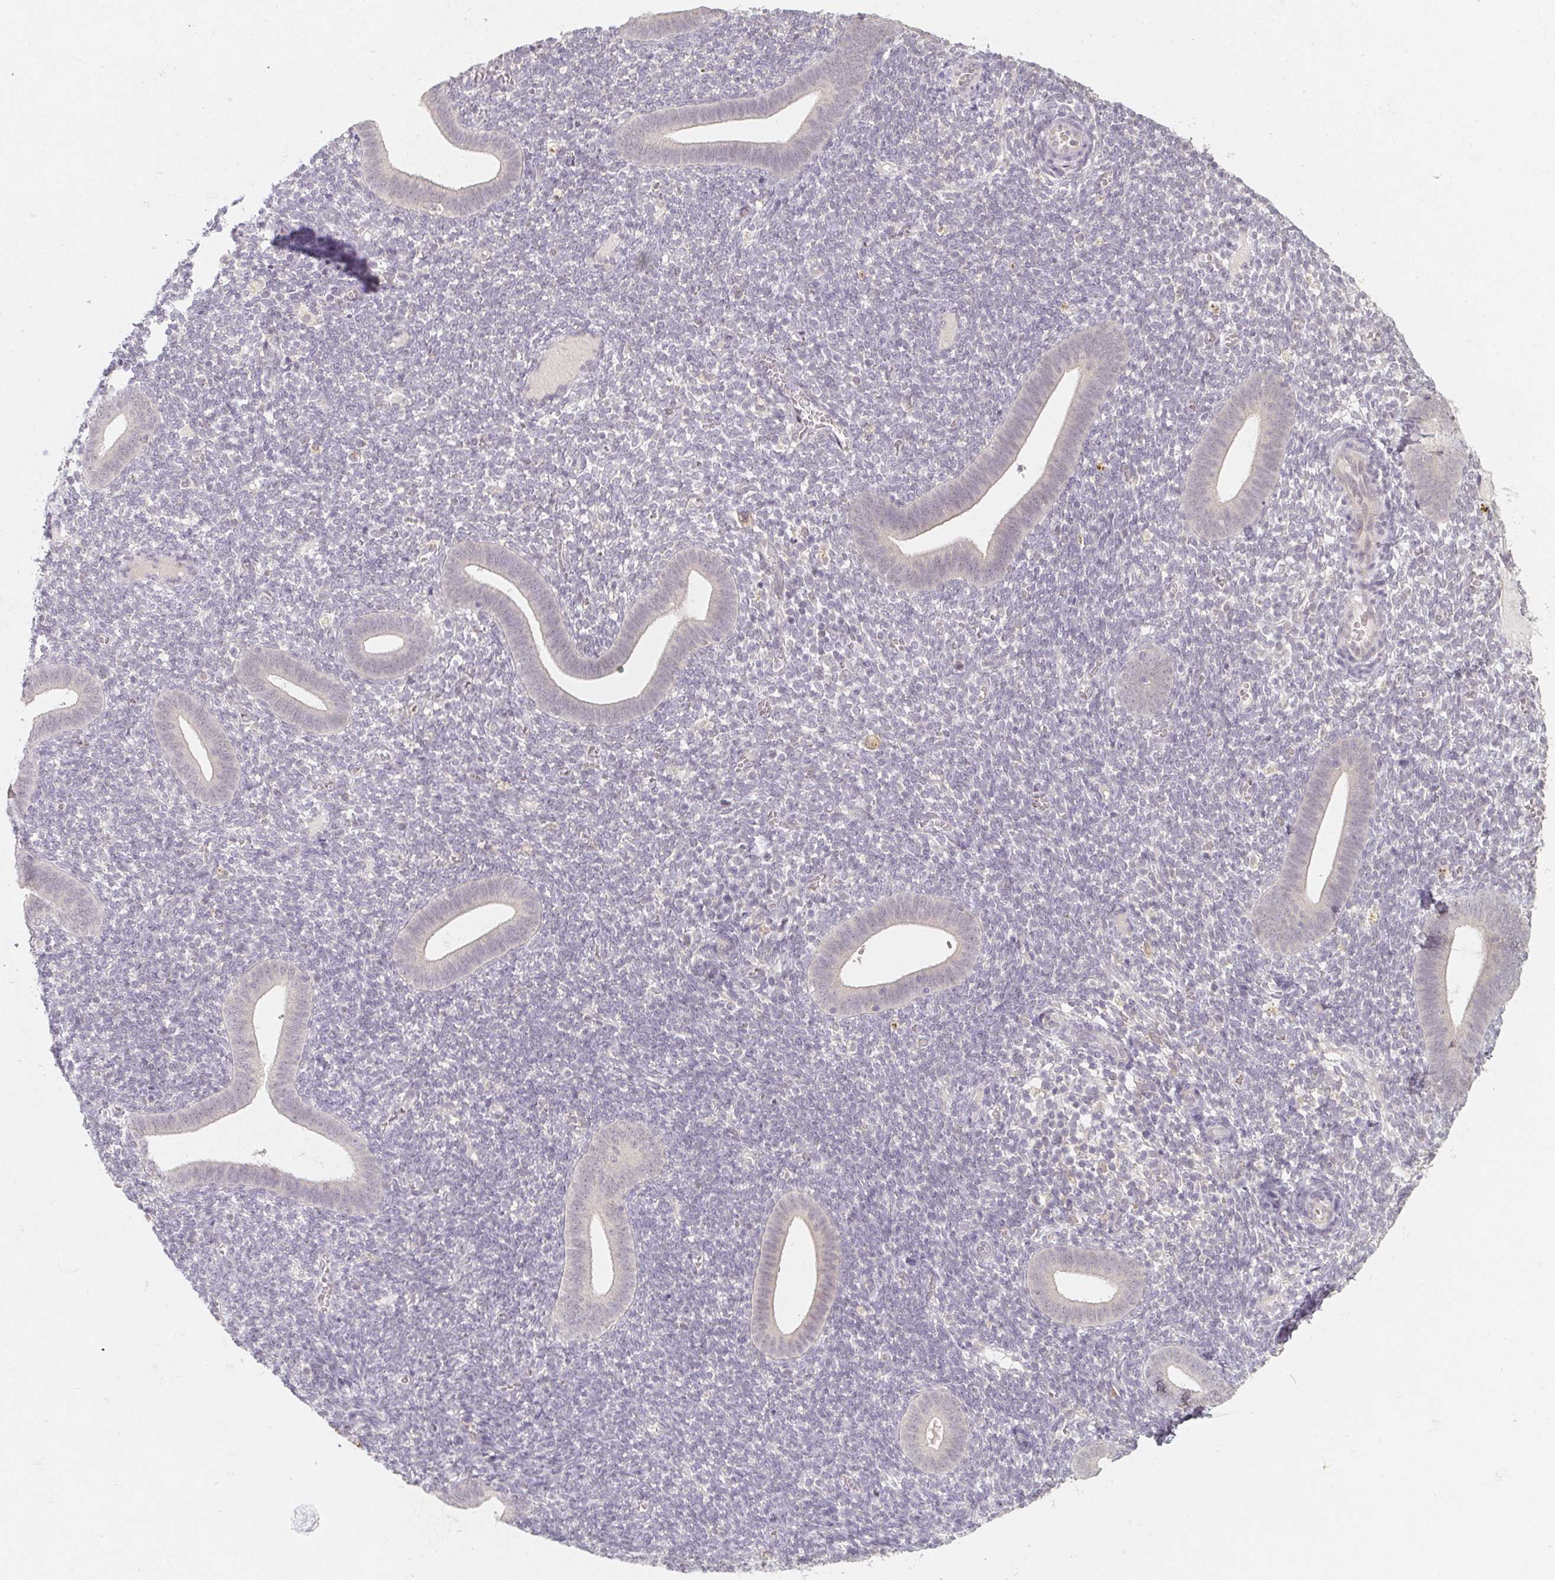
{"staining": {"intensity": "negative", "quantity": "none", "location": "none"}, "tissue": "endometrium", "cell_type": "Cells in endometrial stroma", "image_type": "normal", "snomed": [{"axis": "morphology", "description": "Normal tissue, NOS"}, {"axis": "topography", "description": "Endometrium"}], "caption": "Endometrium was stained to show a protein in brown. There is no significant positivity in cells in endometrial stroma. (IHC, brightfield microscopy, high magnification).", "gene": "SOAT1", "patient": {"sex": "female", "age": 25}}